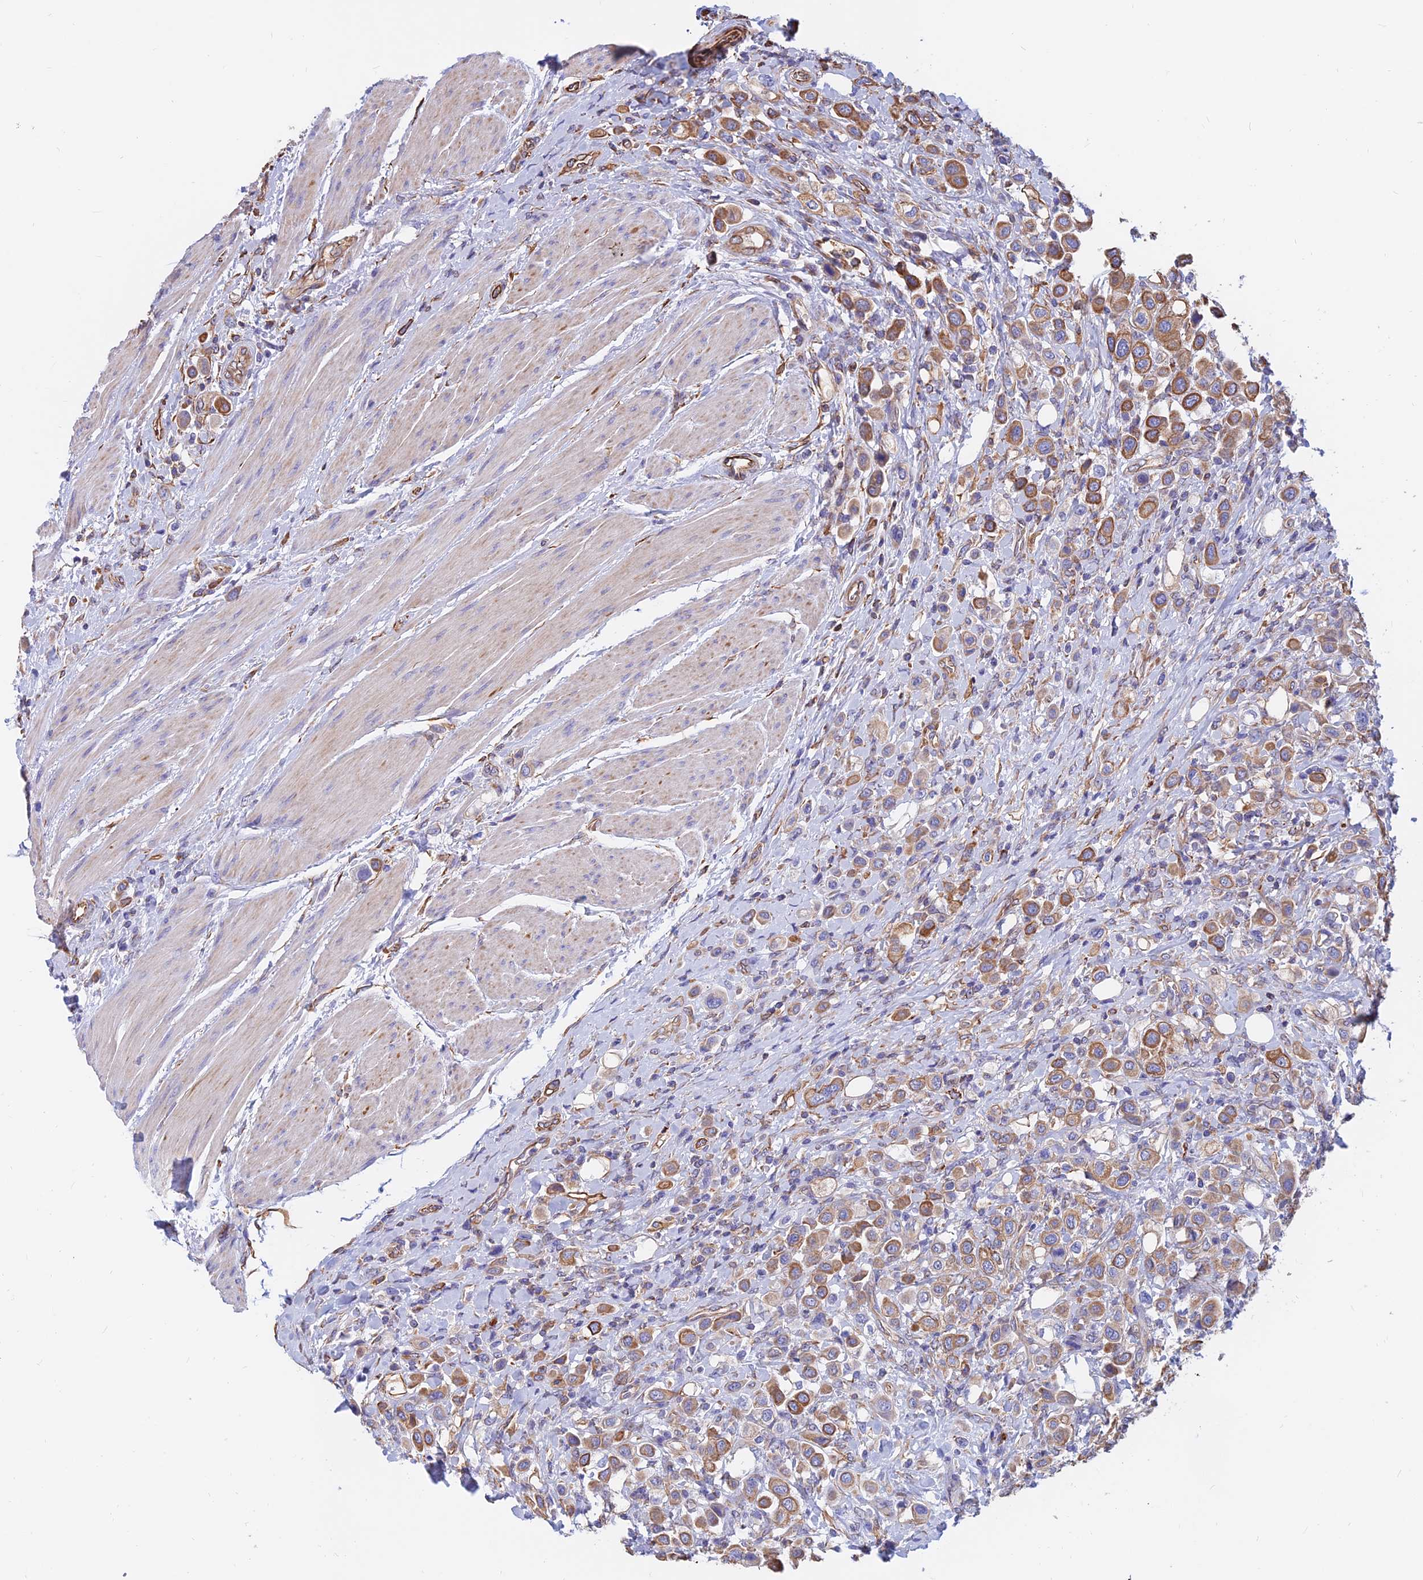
{"staining": {"intensity": "moderate", "quantity": ">75%", "location": "cytoplasmic/membranous"}, "tissue": "urothelial cancer", "cell_type": "Tumor cells", "image_type": "cancer", "snomed": [{"axis": "morphology", "description": "Urothelial carcinoma, High grade"}, {"axis": "topography", "description": "Urinary bladder"}], "caption": "The immunohistochemical stain labels moderate cytoplasmic/membranous staining in tumor cells of urothelial cancer tissue. The staining was performed using DAB (3,3'-diaminobenzidine) to visualize the protein expression in brown, while the nuclei were stained in blue with hematoxylin (Magnification: 20x).", "gene": "CDK18", "patient": {"sex": "male", "age": 50}}